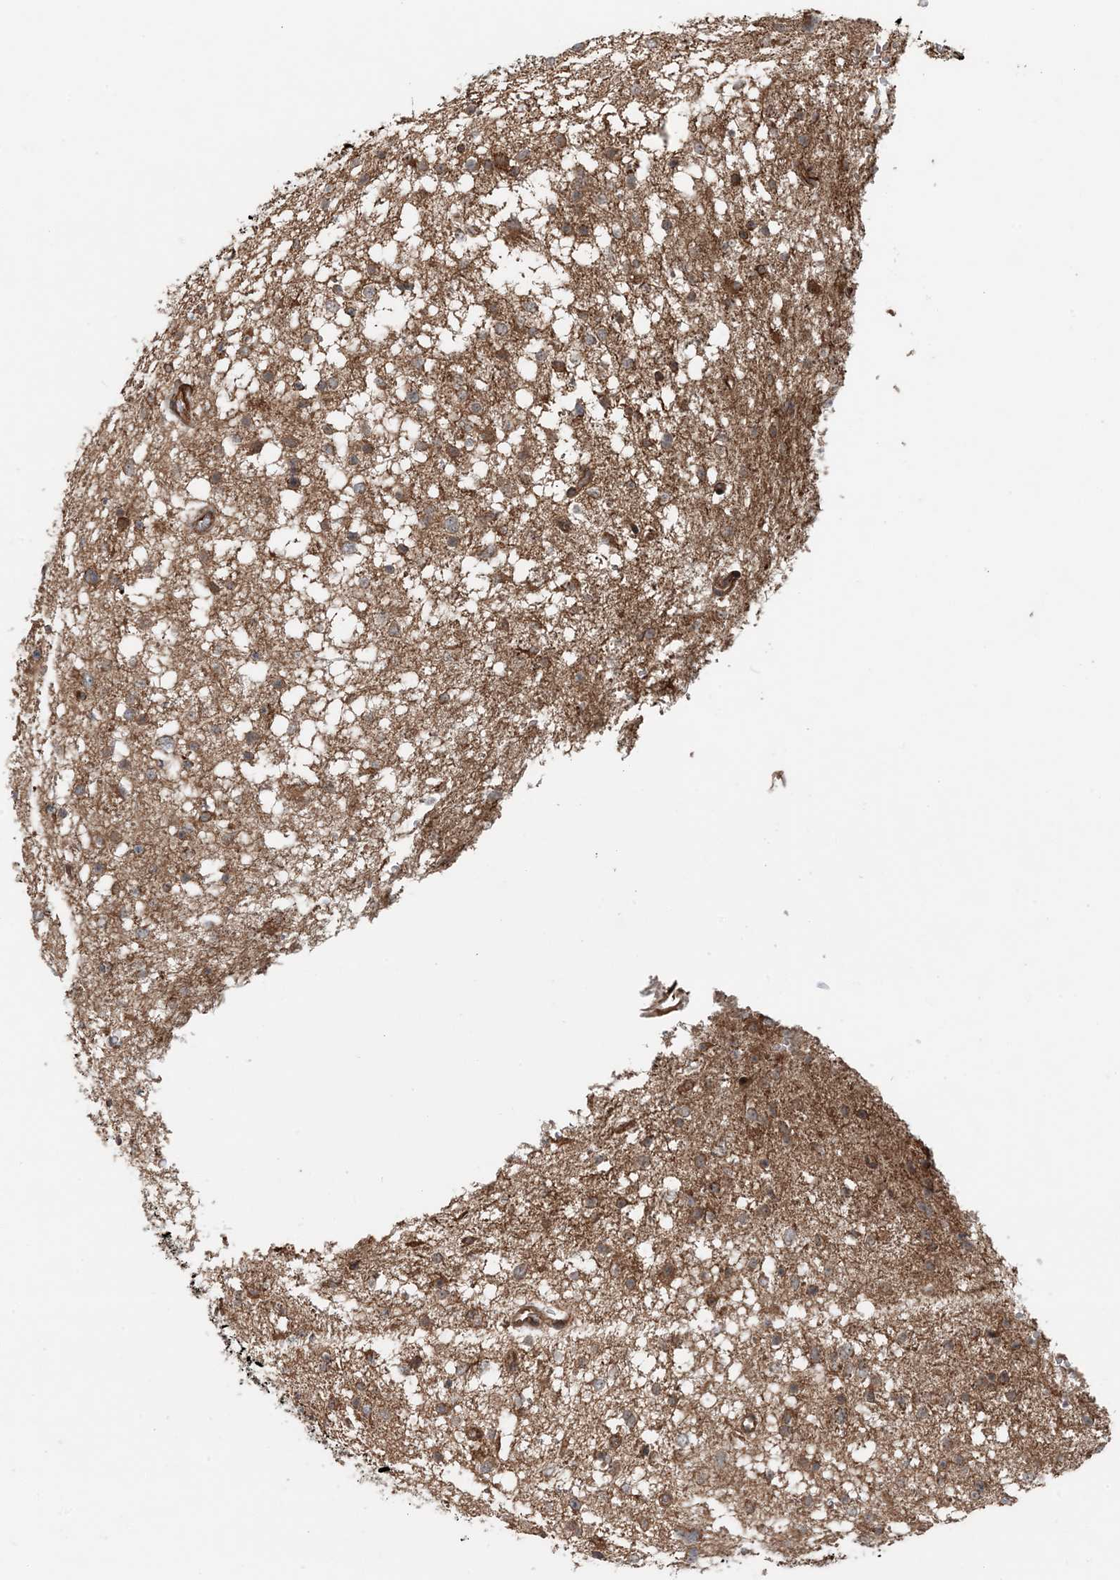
{"staining": {"intensity": "moderate", "quantity": ">75%", "location": "cytoplasmic/membranous"}, "tissue": "glioma", "cell_type": "Tumor cells", "image_type": "cancer", "snomed": [{"axis": "morphology", "description": "Glioma, malignant, Low grade"}, {"axis": "topography", "description": "Brain"}], "caption": "Immunohistochemistry of human glioma shows medium levels of moderate cytoplasmic/membranous staining in approximately >75% of tumor cells.", "gene": "EDEM2", "patient": {"sex": "female", "age": 37}}